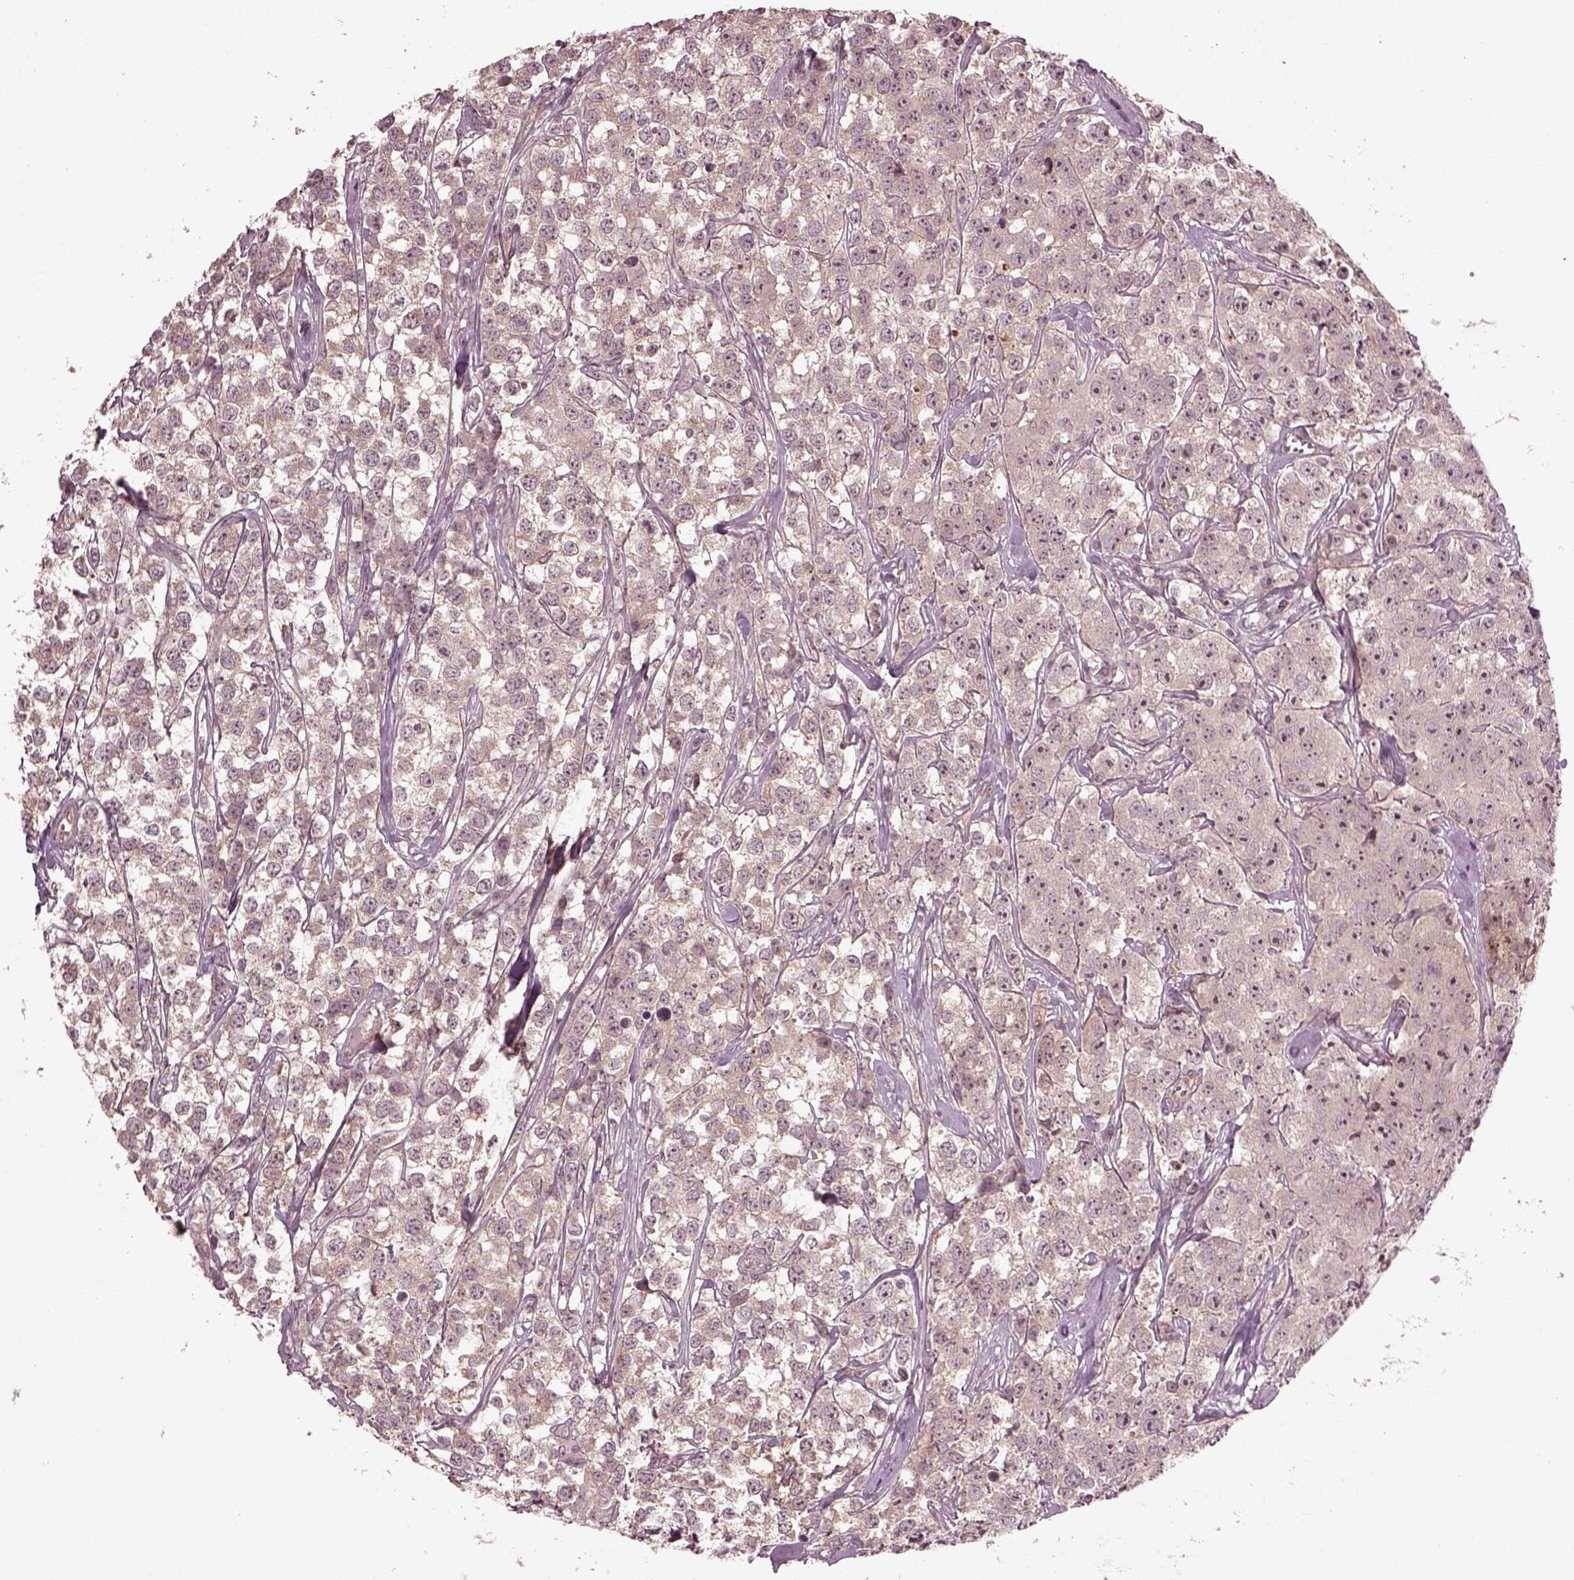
{"staining": {"intensity": "weak", "quantity": "<25%", "location": "nuclear"}, "tissue": "testis cancer", "cell_type": "Tumor cells", "image_type": "cancer", "snomed": [{"axis": "morphology", "description": "Seminoma, NOS"}, {"axis": "topography", "description": "Testis"}], "caption": "Testis cancer (seminoma) was stained to show a protein in brown. There is no significant staining in tumor cells.", "gene": "GNRH1", "patient": {"sex": "male", "age": 59}}